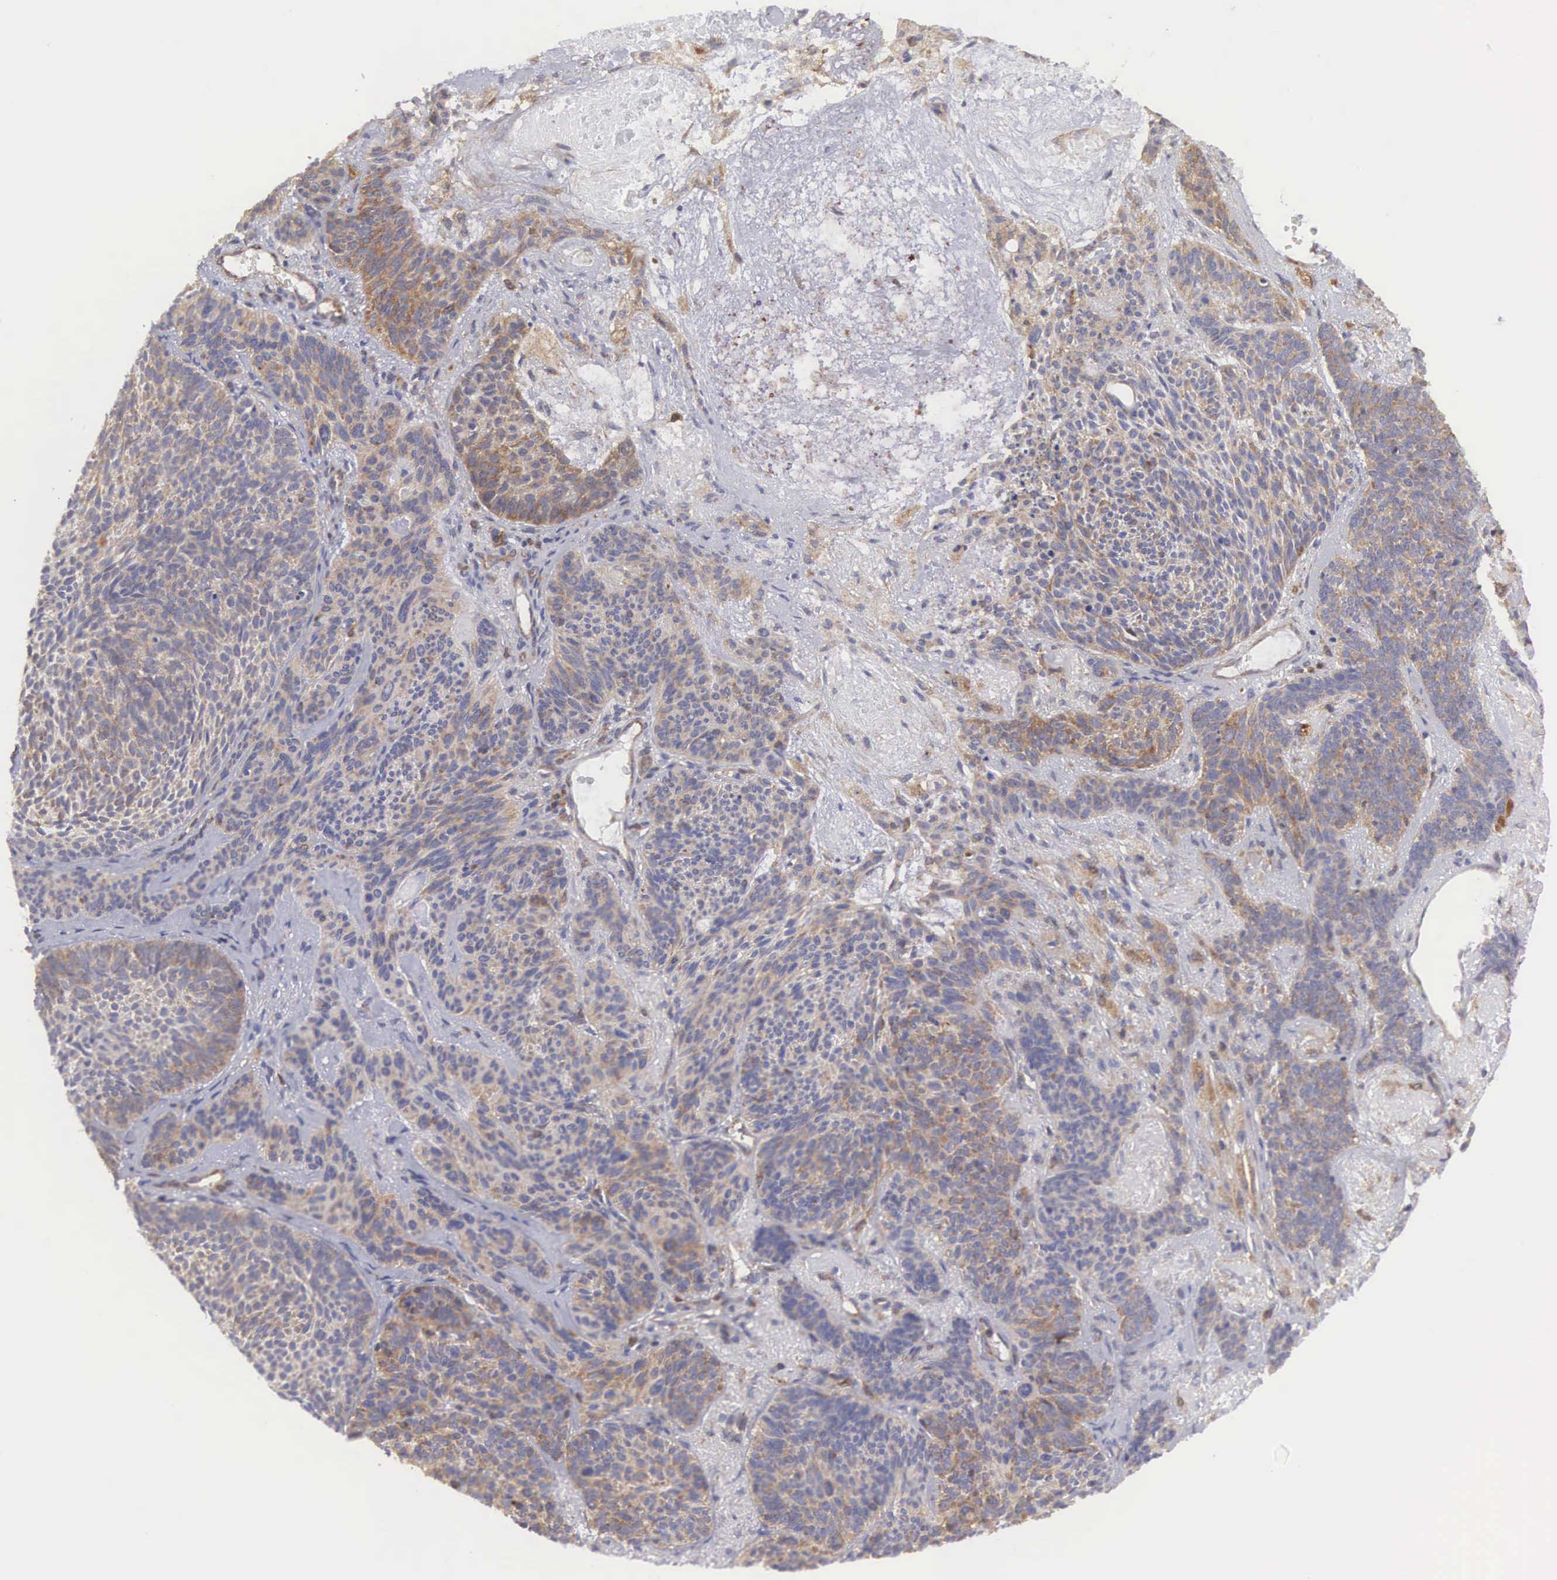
{"staining": {"intensity": "weak", "quantity": ">75%", "location": "cytoplasmic/membranous"}, "tissue": "skin cancer", "cell_type": "Tumor cells", "image_type": "cancer", "snomed": [{"axis": "morphology", "description": "Basal cell carcinoma"}, {"axis": "topography", "description": "Skin"}], "caption": "Skin cancer stained with a brown dye displays weak cytoplasmic/membranous positive positivity in about >75% of tumor cells.", "gene": "DHRS1", "patient": {"sex": "male", "age": 84}}